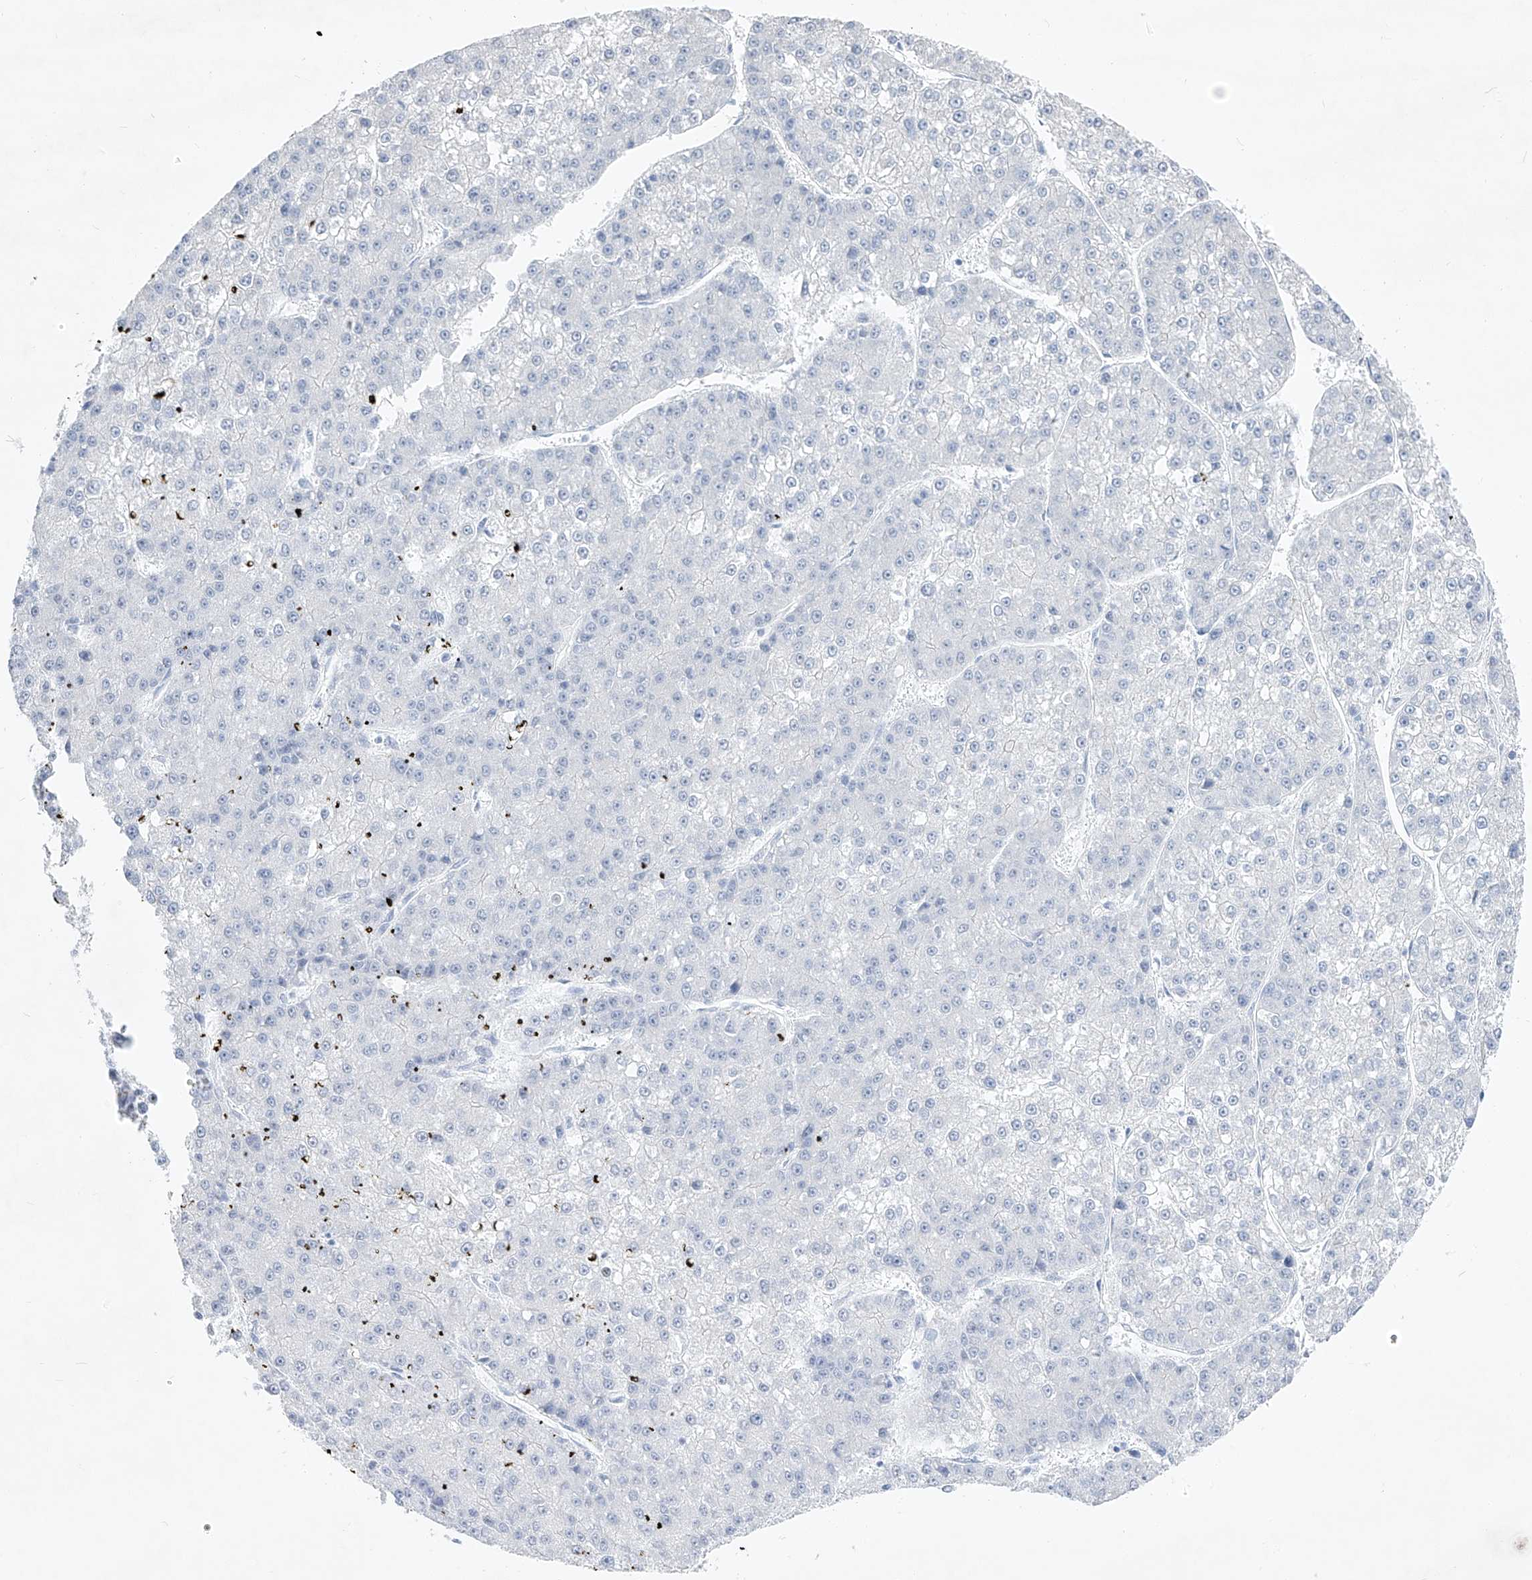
{"staining": {"intensity": "negative", "quantity": "none", "location": "none"}, "tissue": "liver cancer", "cell_type": "Tumor cells", "image_type": "cancer", "snomed": [{"axis": "morphology", "description": "Carcinoma, Hepatocellular, NOS"}, {"axis": "topography", "description": "Liver"}], "caption": "Tumor cells are negative for protein expression in human liver hepatocellular carcinoma. (Immunohistochemistry, brightfield microscopy, high magnification).", "gene": "FRS3", "patient": {"sex": "female", "age": 73}}